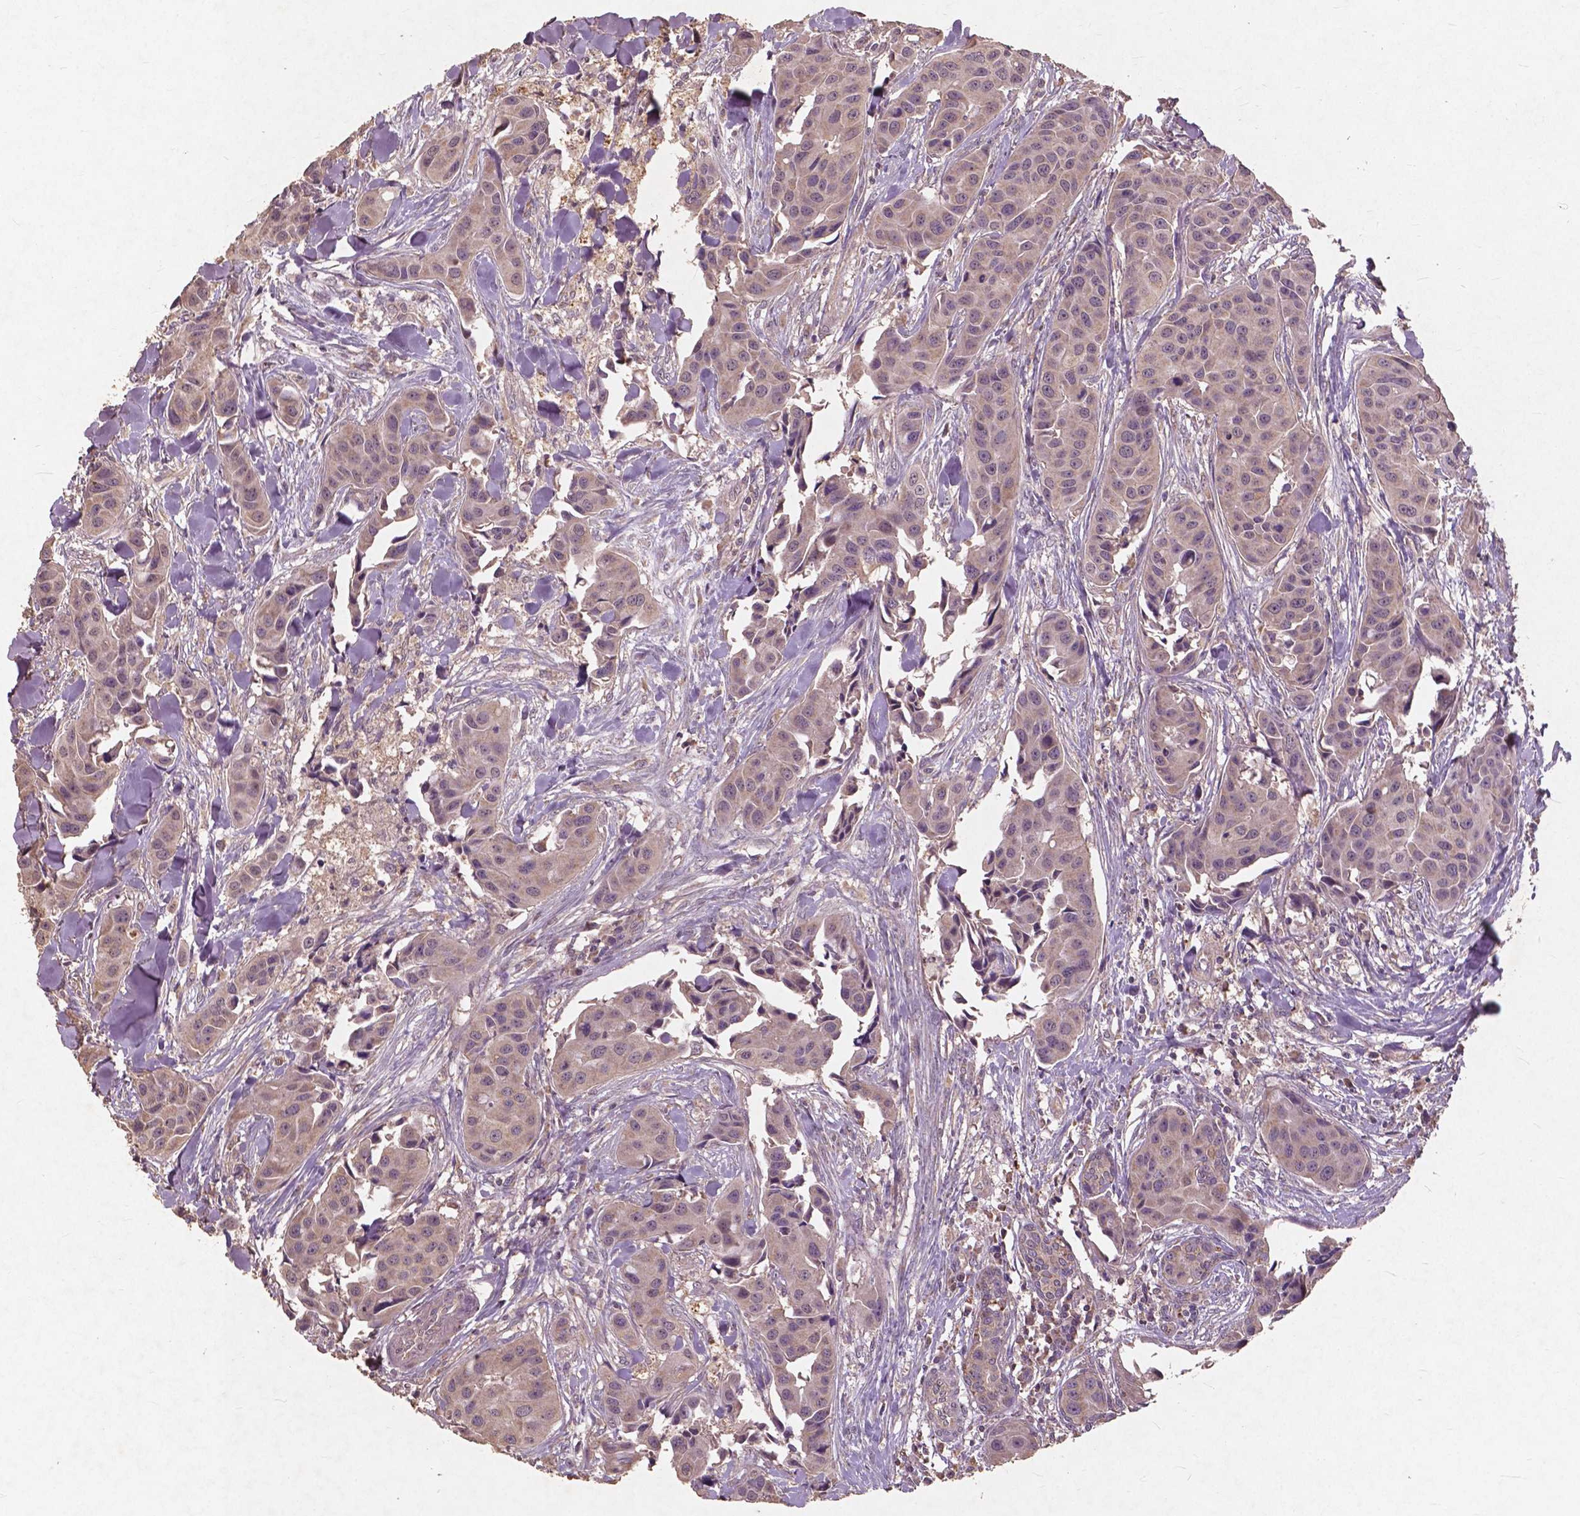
{"staining": {"intensity": "weak", "quantity": ">75%", "location": "cytoplasmic/membranous"}, "tissue": "head and neck cancer", "cell_type": "Tumor cells", "image_type": "cancer", "snomed": [{"axis": "morphology", "description": "Adenocarcinoma, NOS"}, {"axis": "topography", "description": "Head-Neck"}], "caption": "Human head and neck adenocarcinoma stained with a protein marker shows weak staining in tumor cells.", "gene": "ST6GALNAC5", "patient": {"sex": "male", "age": 76}}